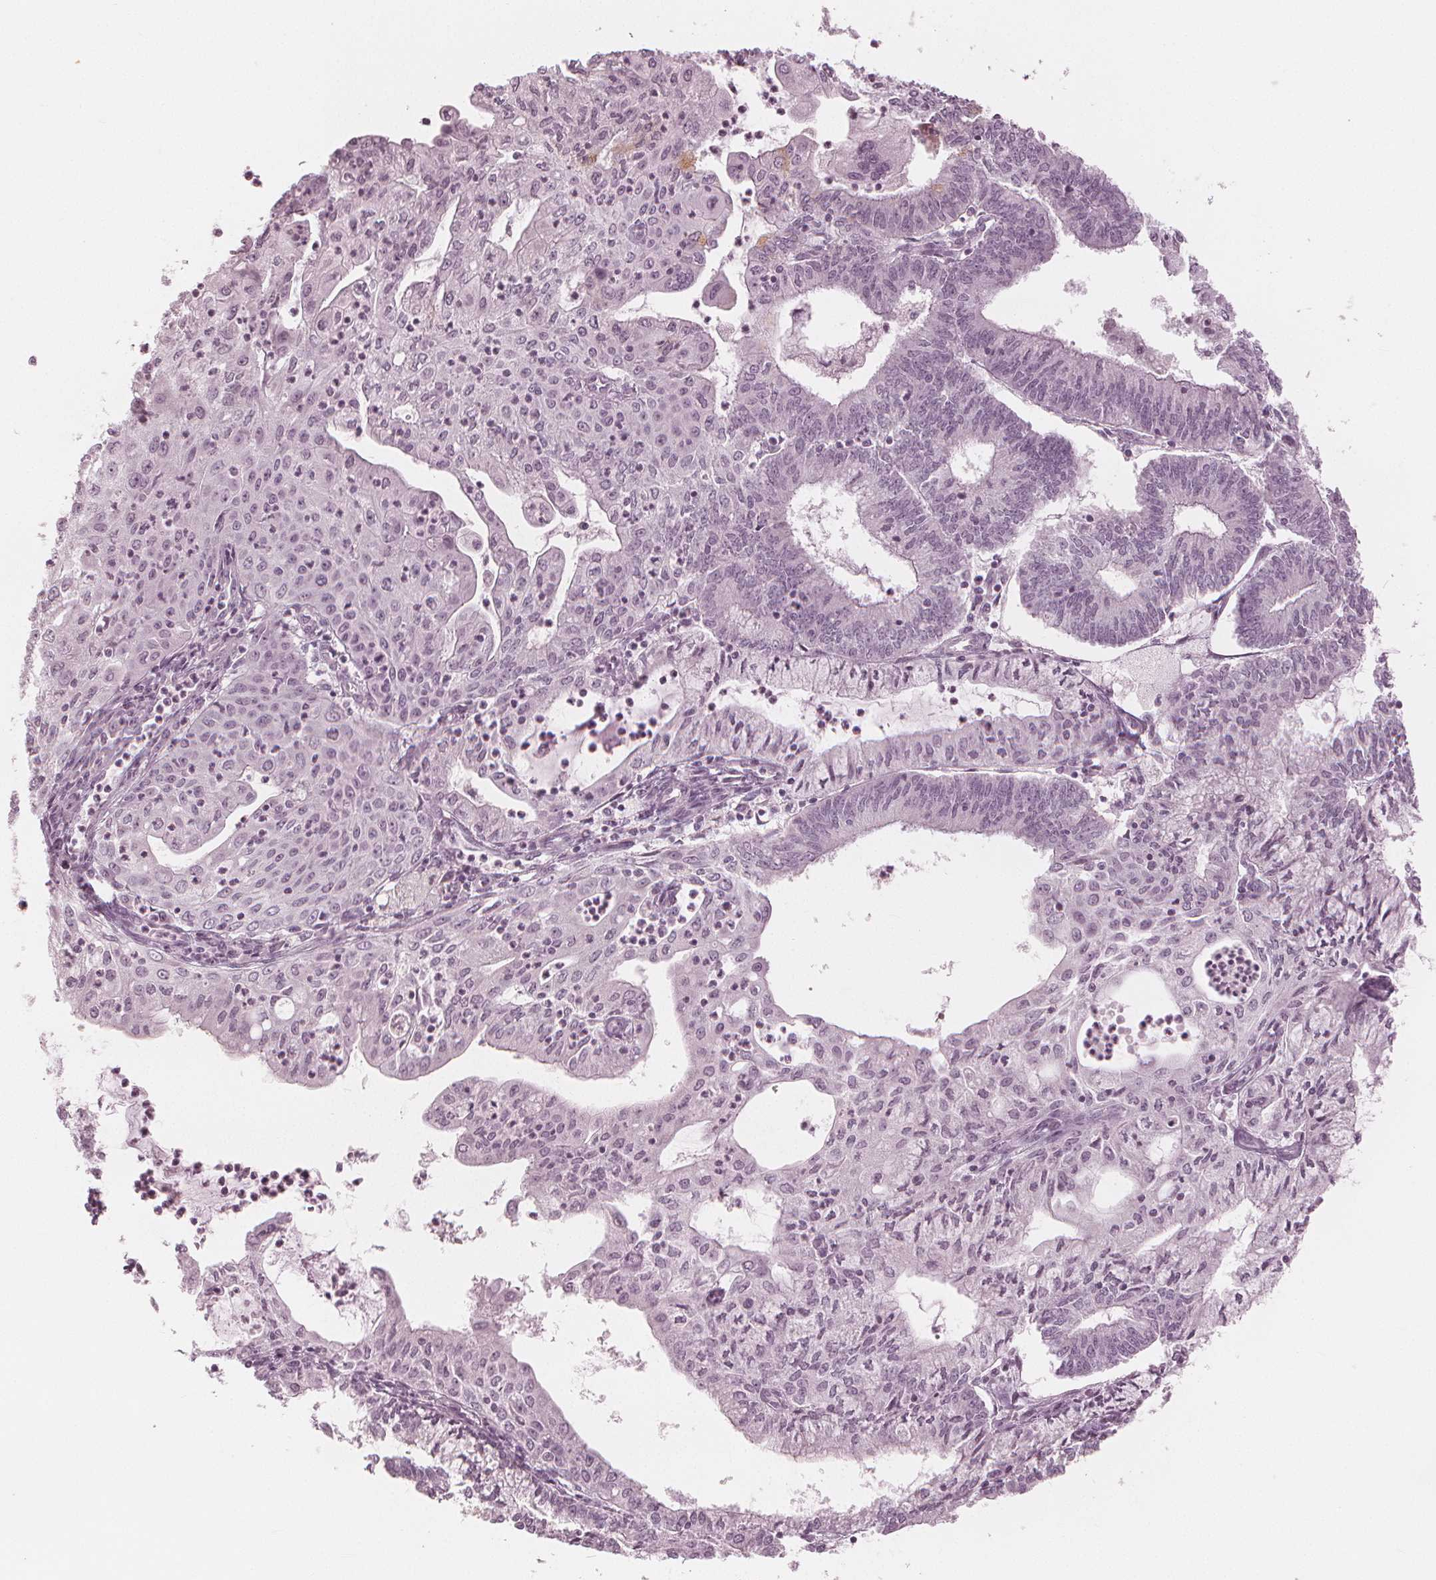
{"staining": {"intensity": "negative", "quantity": "none", "location": "none"}, "tissue": "endometrial cancer", "cell_type": "Tumor cells", "image_type": "cancer", "snomed": [{"axis": "morphology", "description": "Adenocarcinoma, NOS"}, {"axis": "topography", "description": "Endometrium"}], "caption": "The histopathology image exhibits no significant expression in tumor cells of endometrial adenocarcinoma.", "gene": "PAEP", "patient": {"sex": "female", "age": 61}}